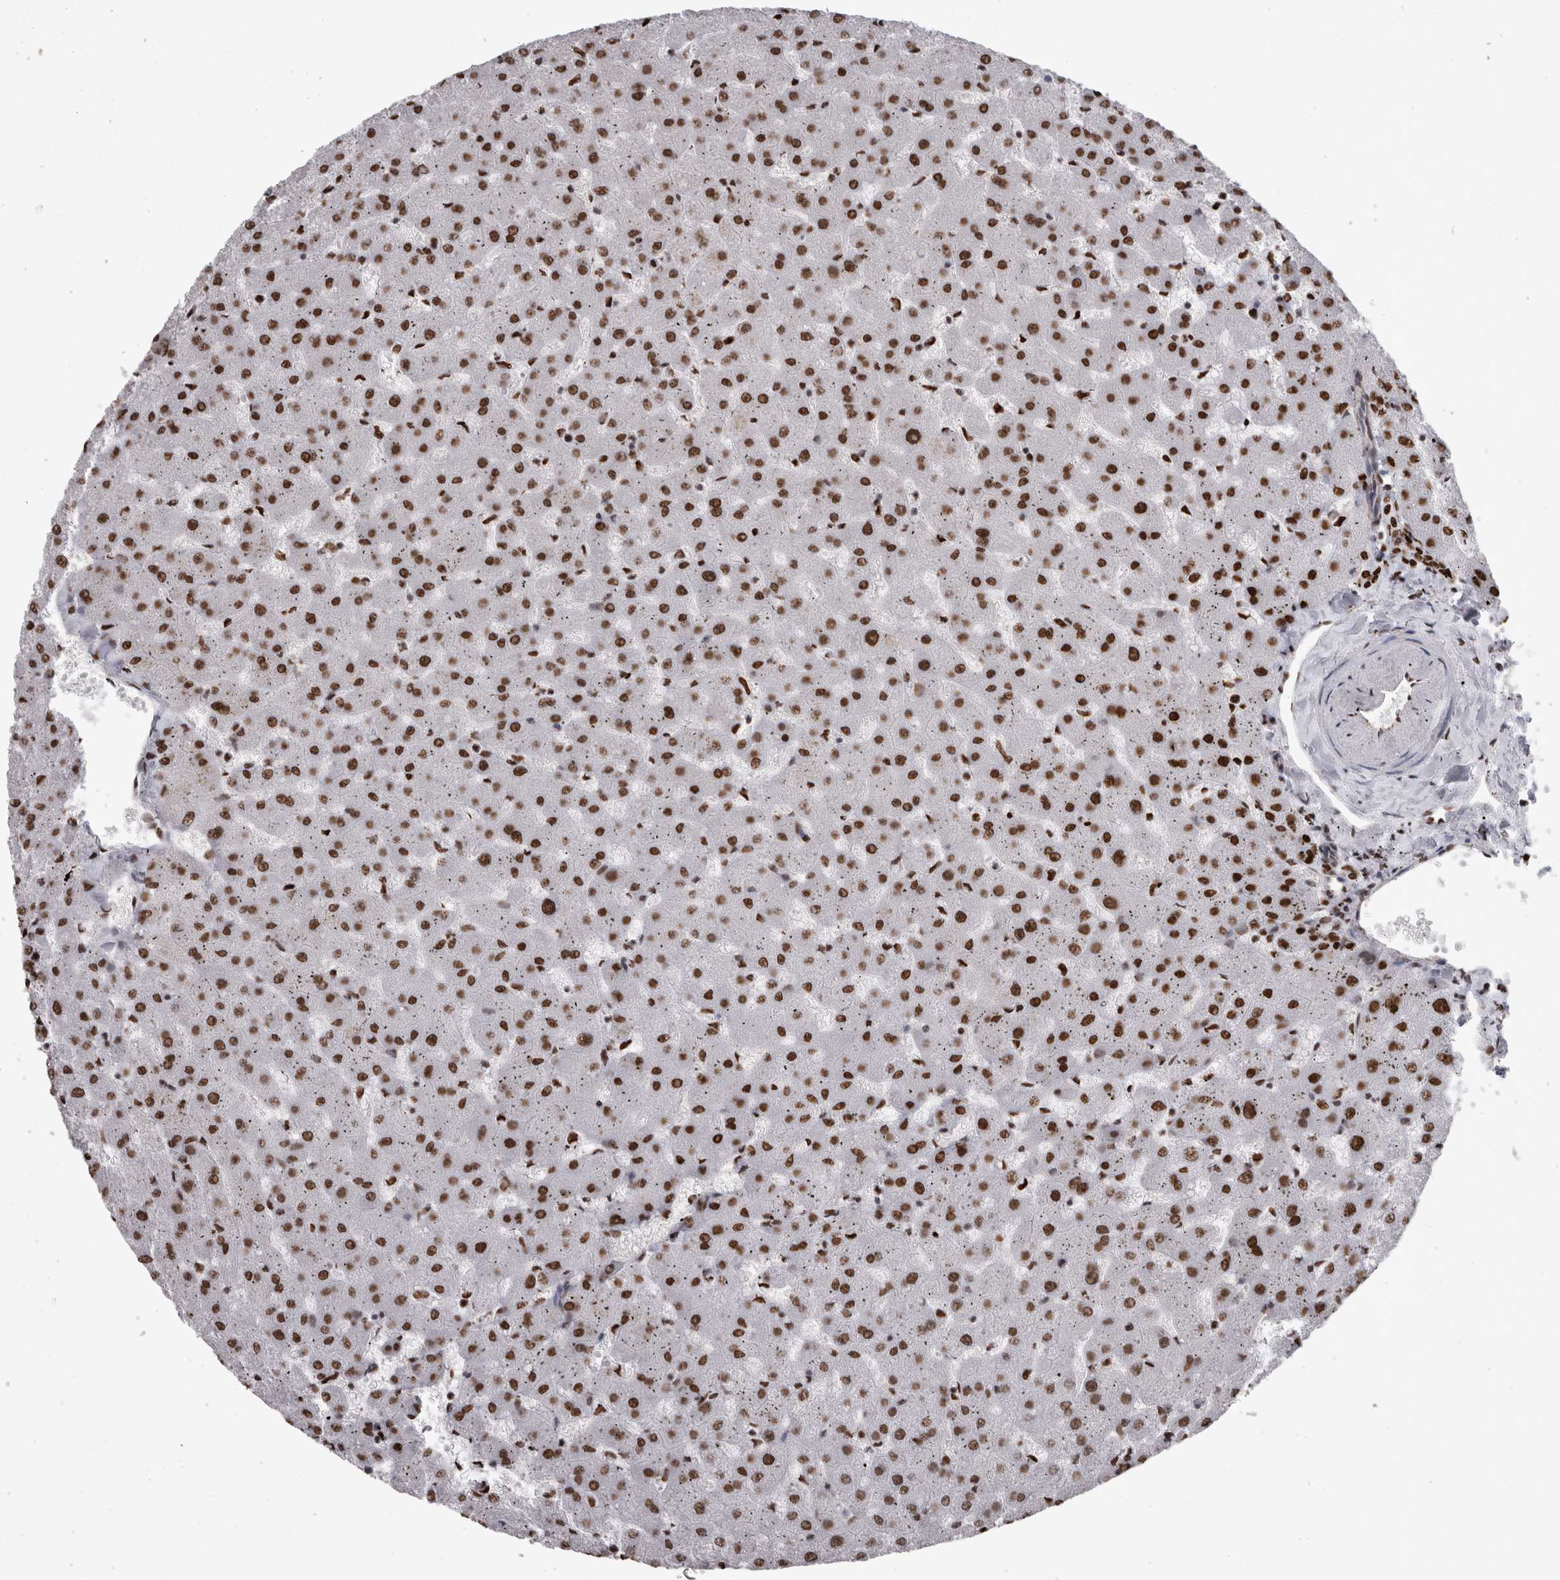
{"staining": {"intensity": "strong", "quantity": ">75%", "location": "nuclear"}, "tissue": "liver", "cell_type": "Cholangiocytes", "image_type": "normal", "snomed": [{"axis": "morphology", "description": "Normal tissue, NOS"}, {"axis": "topography", "description": "Liver"}], "caption": "An IHC histopathology image of normal tissue is shown. Protein staining in brown labels strong nuclear positivity in liver within cholangiocytes. (DAB (3,3'-diaminobenzidine) = brown stain, brightfield microscopy at high magnification).", "gene": "HNRNPM", "patient": {"sex": "female", "age": 63}}